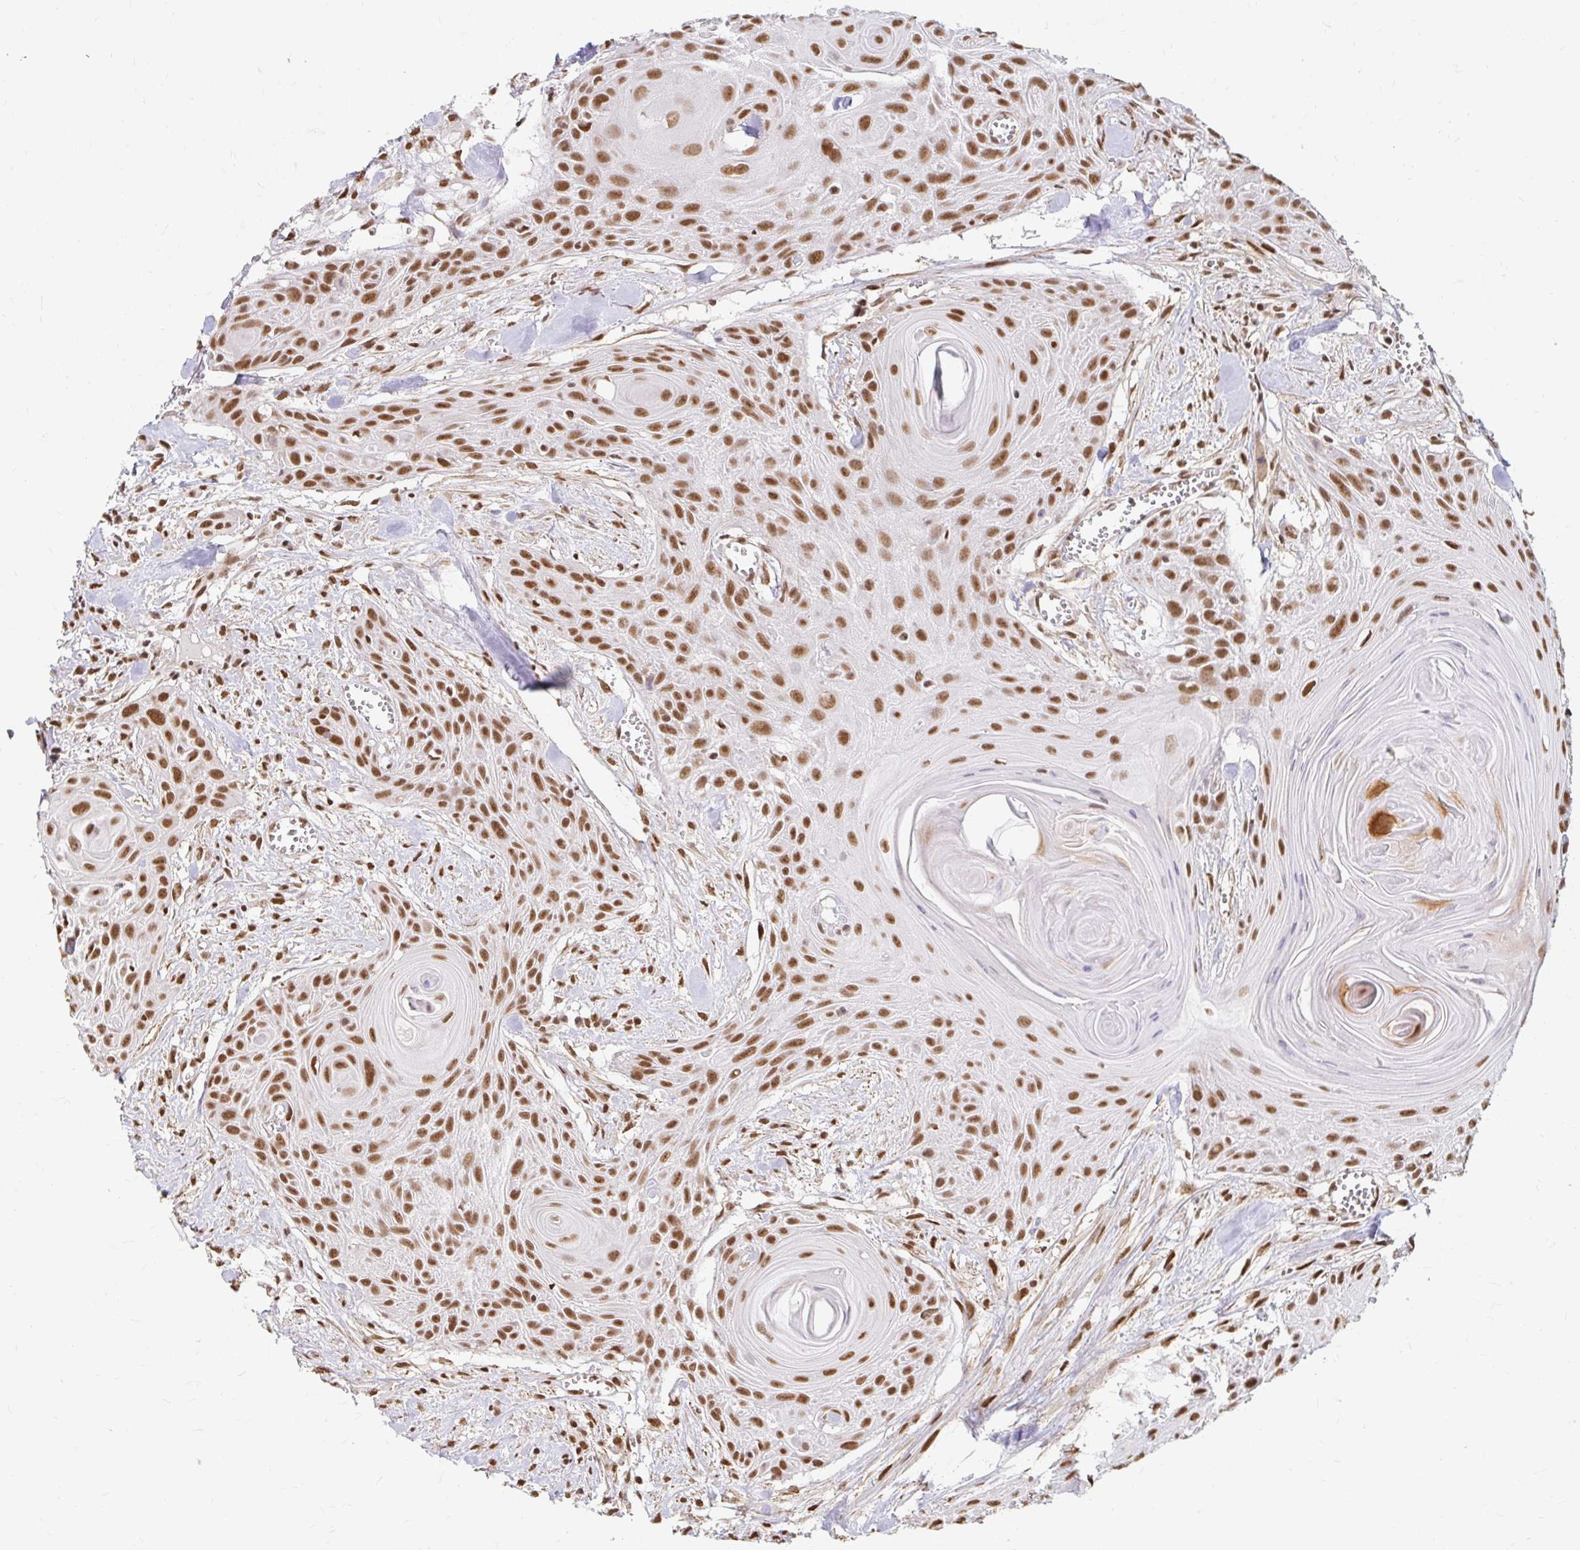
{"staining": {"intensity": "moderate", "quantity": ">75%", "location": "nuclear"}, "tissue": "head and neck cancer", "cell_type": "Tumor cells", "image_type": "cancer", "snomed": [{"axis": "morphology", "description": "Squamous cell carcinoma, NOS"}, {"axis": "topography", "description": "Lymph node"}, {"axis": "topography", "description": "Salivary gland"}, {"axis": "topography", "description": "Head-Neck"}], "caption": "The histopathology image demonstrates staining of head and neck cancer, revealing moderate nuclear protein expression (brown color) within tumor cells. The staining is performed using DAB brown chromogen to label protein expression. The nuclei are counter-stained blue using hematoxylin.", "gene": "HNRNPU", "patient": {"sex": "female", "age": 74}}